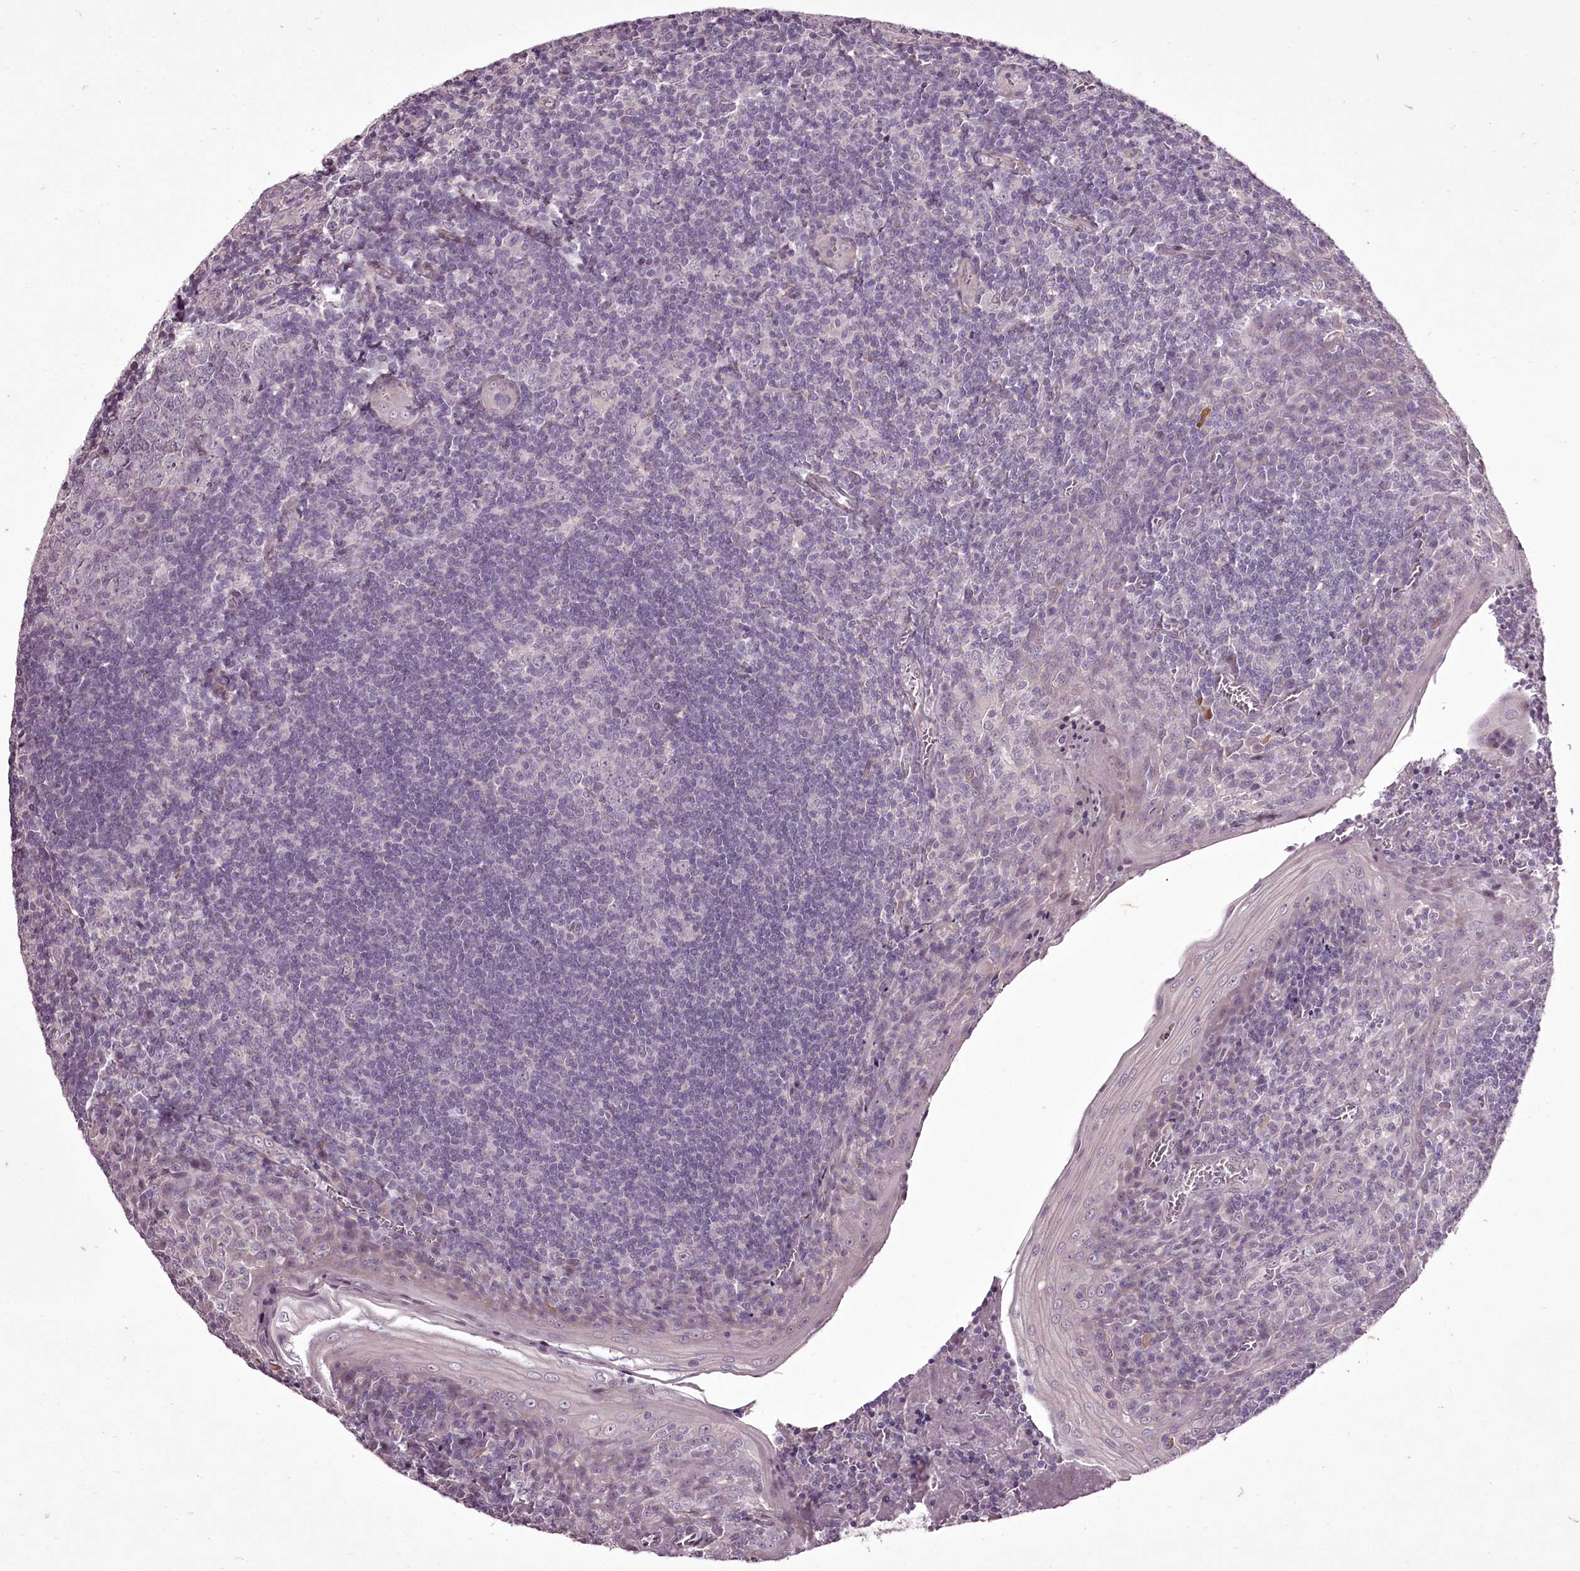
{"staining": {"intensity": "negative", "quantity": "none", "location": "none"}, "tissue": "tonsil", "cell_type": "Germinal center cells", "image_type": "normal", "snomed": [{"axis": "morphology", "description": "Normal tissue, NOS"}, {"axis": "topography", "description": "Tonsil"}], "caption": "DAB (3,3'-diaminobenzidine) immunohistochemical staining of normal human tonsil shows no significant staining in germinal center cells.", "gene": "C1orf56", "patient": {"sex": "male", "age": 27}}